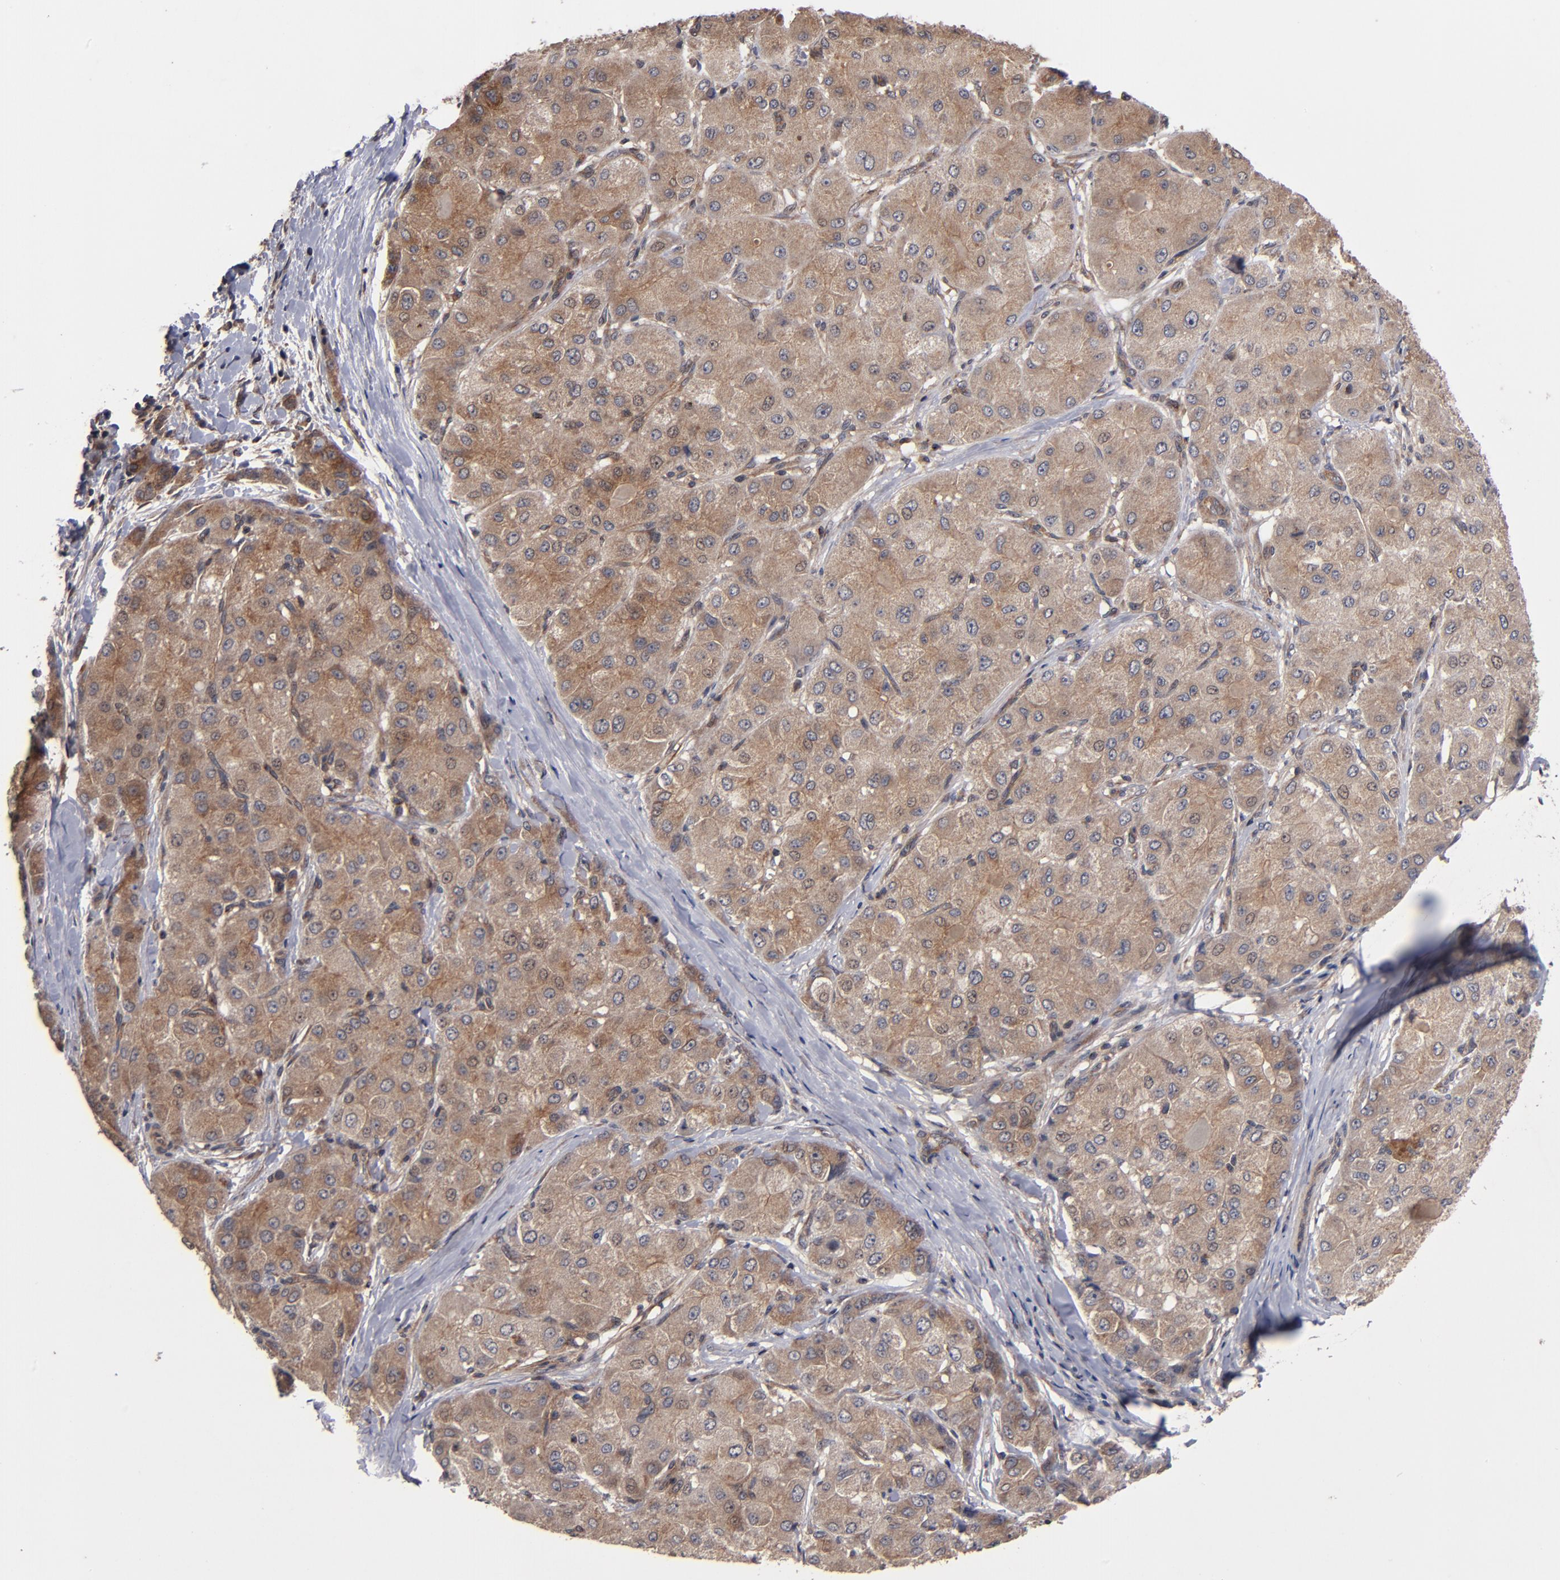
{"staining": {"intensity": "strong", "quantity": ">75%", "location": "cytoplasmic/membranous"}, "tissue": "liver cancer", "cell_type": "Tumor cells", "image_type": "cancer", "snomed": [{"axis": "morphology", "description": "Carcinoma, Hepatocellular, NOS"}, {"axis": "topography", "description": "Liver"}], "caption": "Liver hepatocellular carcinoma stained with a protein marker displays strong staining in tumor cells.", "gene": "BDKRB1", "patient": {"sex": "male", "age": 80}}